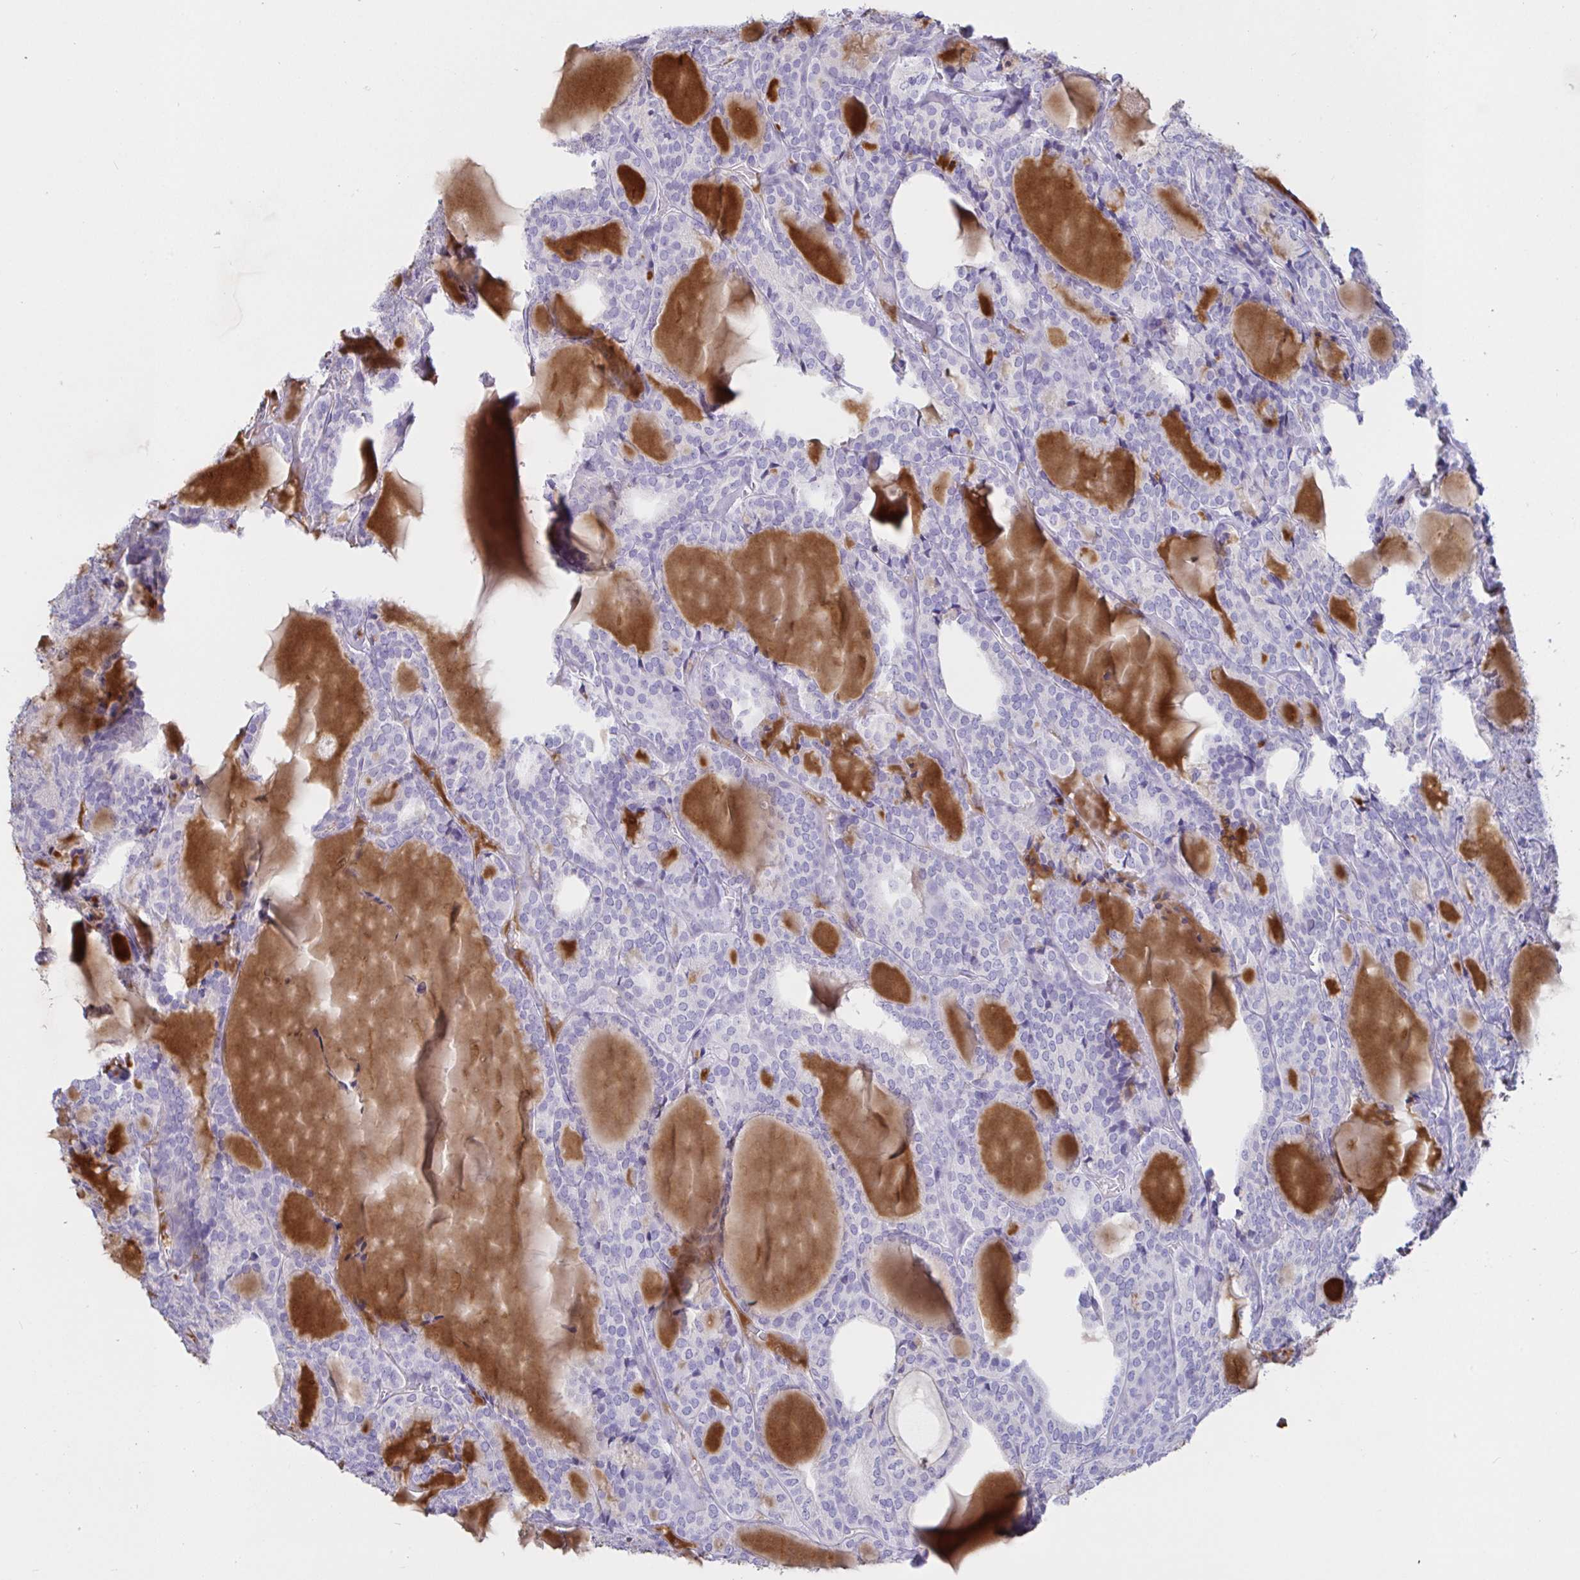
{"staining": {"intensity": "negative", "quantity": "none", "location": "none"}, "tissue": "thyroid cancer", "cell_type": "Tumor cells", "image_type": "cancer", "snomed": [{"axis": "morphology", "description": "Follicular adenoma carcinoma, NOS"}, {"axis": "topography", "description": "Thyroid gland"}], "caption": "The histopathology image demonstrates no significant positivity in tumor cells of follicular adenoma carcinoma (thyroid). (DAB (3,3'-diaminobenzidine) immunohistochemistry (IHC) visualized using brightfield microscopy, high magnification).", "gene": "SAA4", "patient": {"sex": "male", "age": 74}}